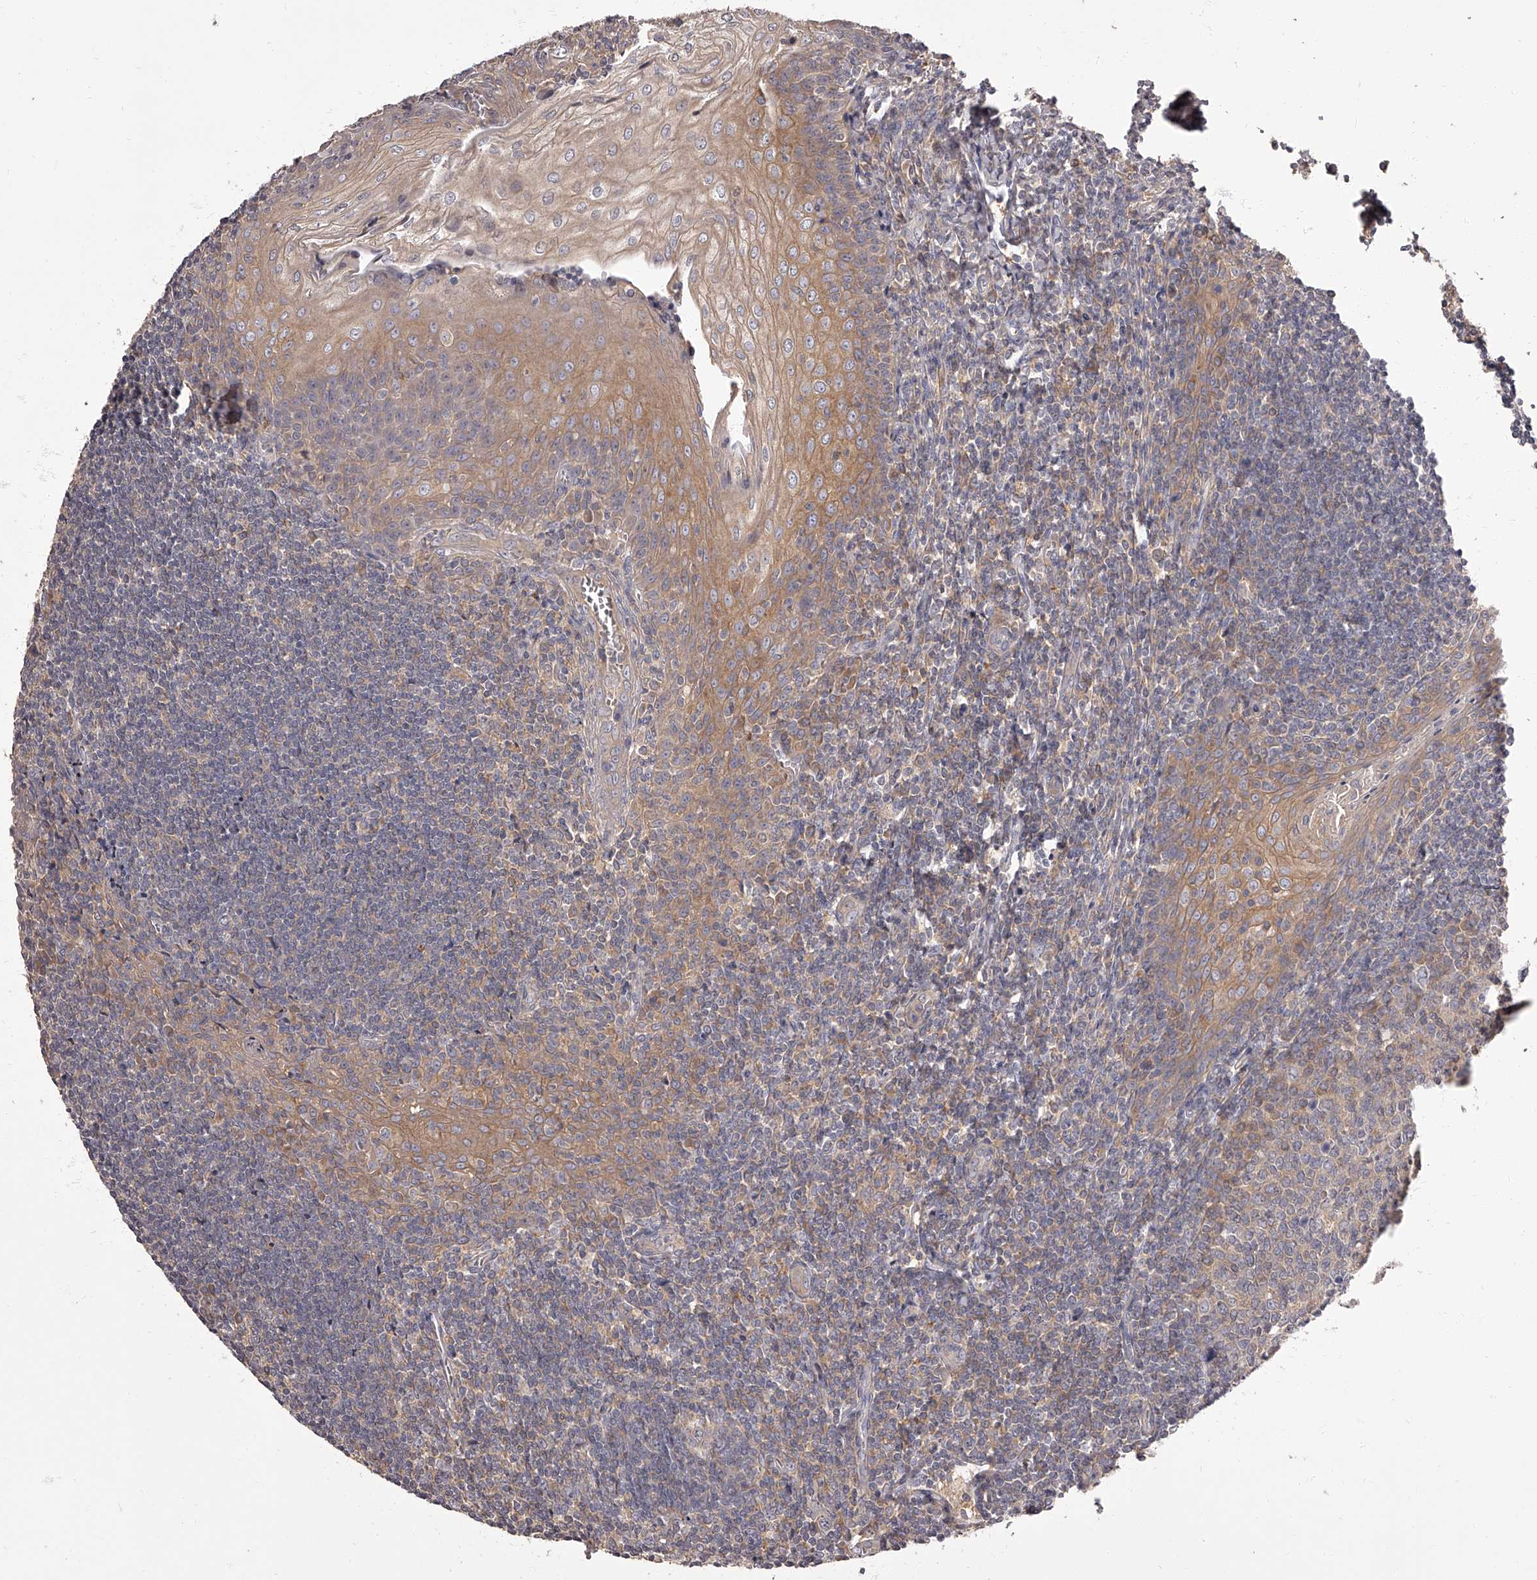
{"staining": {"intensity": "negative", "quantity": "none", "location": "none"}, "tissue": "tonsil", "cell_type": "Germinal center cells", "image_type": "normal", "snomed": [{"axis": "morphology", "description": "Normal tissue, NOS"}, {"axis": "topography", "description": "Tonsil"}], "caption": "This is an IHC micrograph of normal human tonsil. There is no positivity in germinal center cells.", "gene": "APEH", "patient": {"sex": "male", "age": 27}}